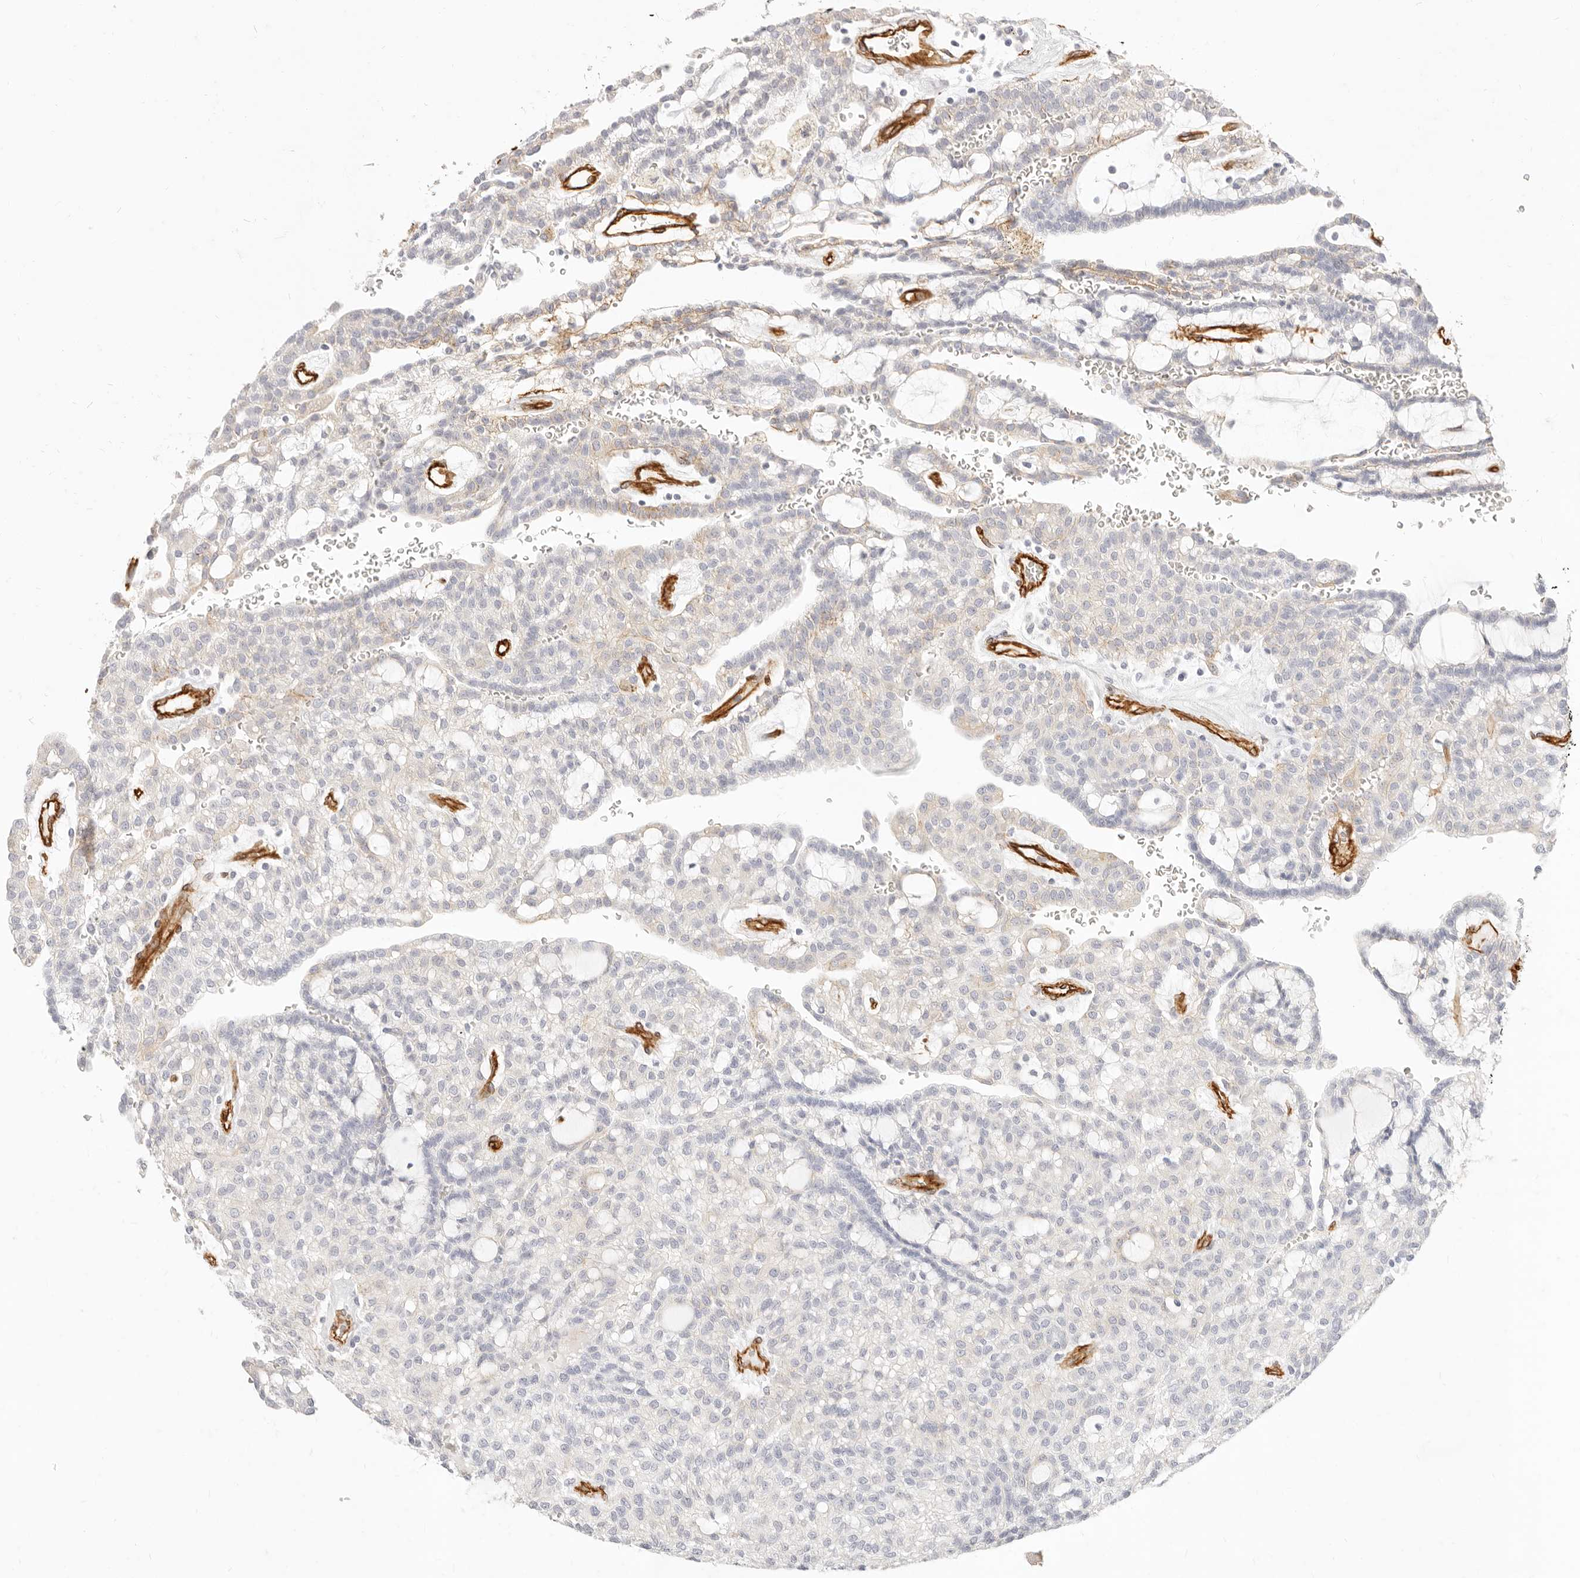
{"staining": {"intensity": "negative", "quantity": "none", "location": "none"}, "tissue": "renal cancer", "cell_type": "Tumor cells", "image_type": "cancer", "snomed": [{"axis": "morphology", "description": "Adenocarcinoma, NOS"}, {"axis": "topography", "description": "Kidney"}], "caption": "Human renal cancer stained for a protein using immunohistochemistry reveals no staining in tumor cells.", "gene": "NUS1", "patient": {"sex": "male", "age": 63}}